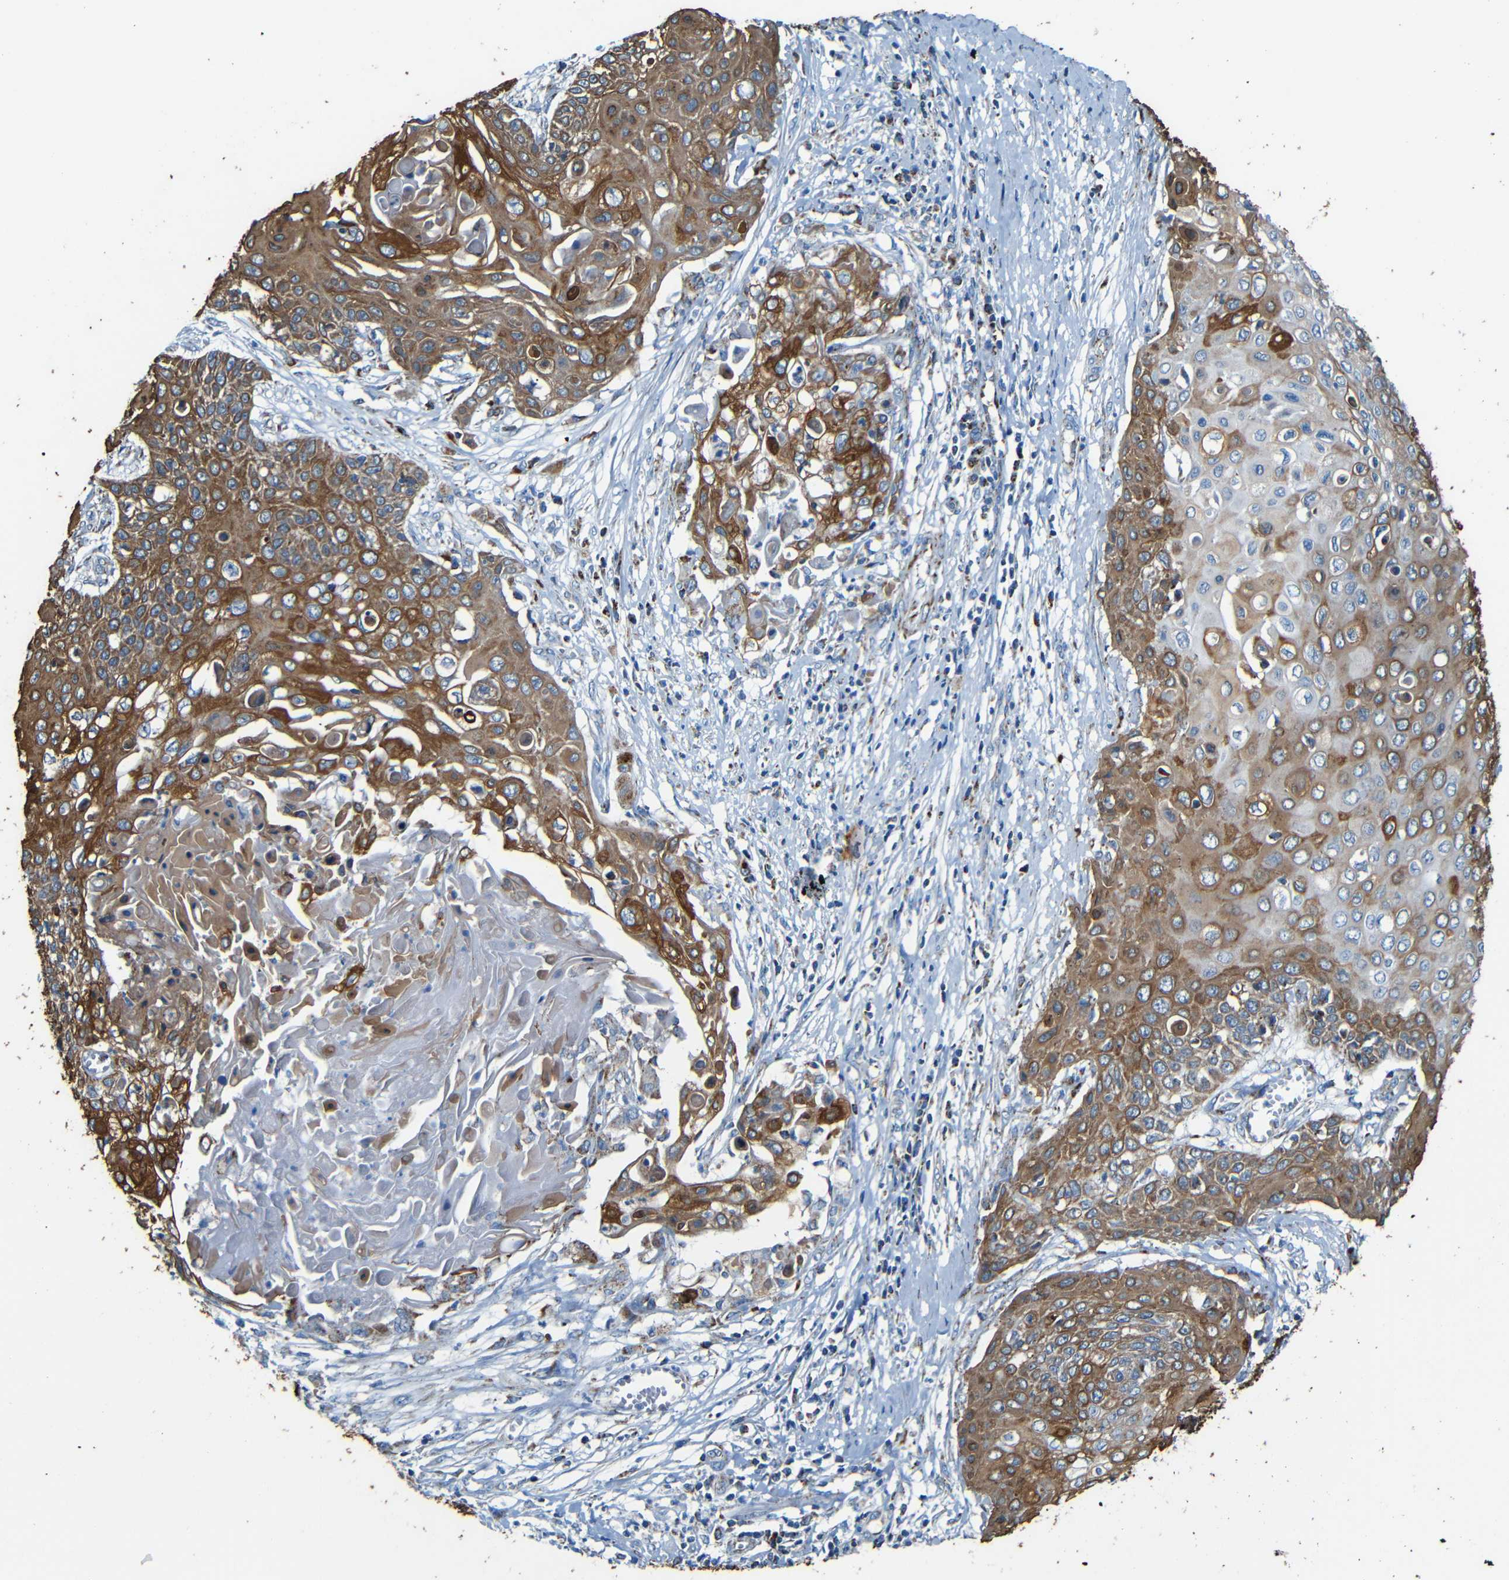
{"staining": {"intensity": "moderate", "quantity": ">75%", "location": "cytoplasmic/membranous"}, "tissue": "cervical cancer", "cell_type": "Tumor cells", "image_type": "cancer", "snomed": [{"axis": "morphology", "description": "Squamous cell carcinoma, NOS"}, {"axis": "topography", "description": "Cervix"}], "caption": "The histopathology image demonstrates a brown stain indicating the presence of a protein in the cytoplasmic/membranous of tumor cells in cervical squamous cell carcinoma. The staining was performed using DAB to visualize the protein expression in brown, while the nuclei were stained in blue with hematoxylin (Magnification: 20x).", "gene": "WSCD2", "patient": {"sex": "female", "age": 39}}